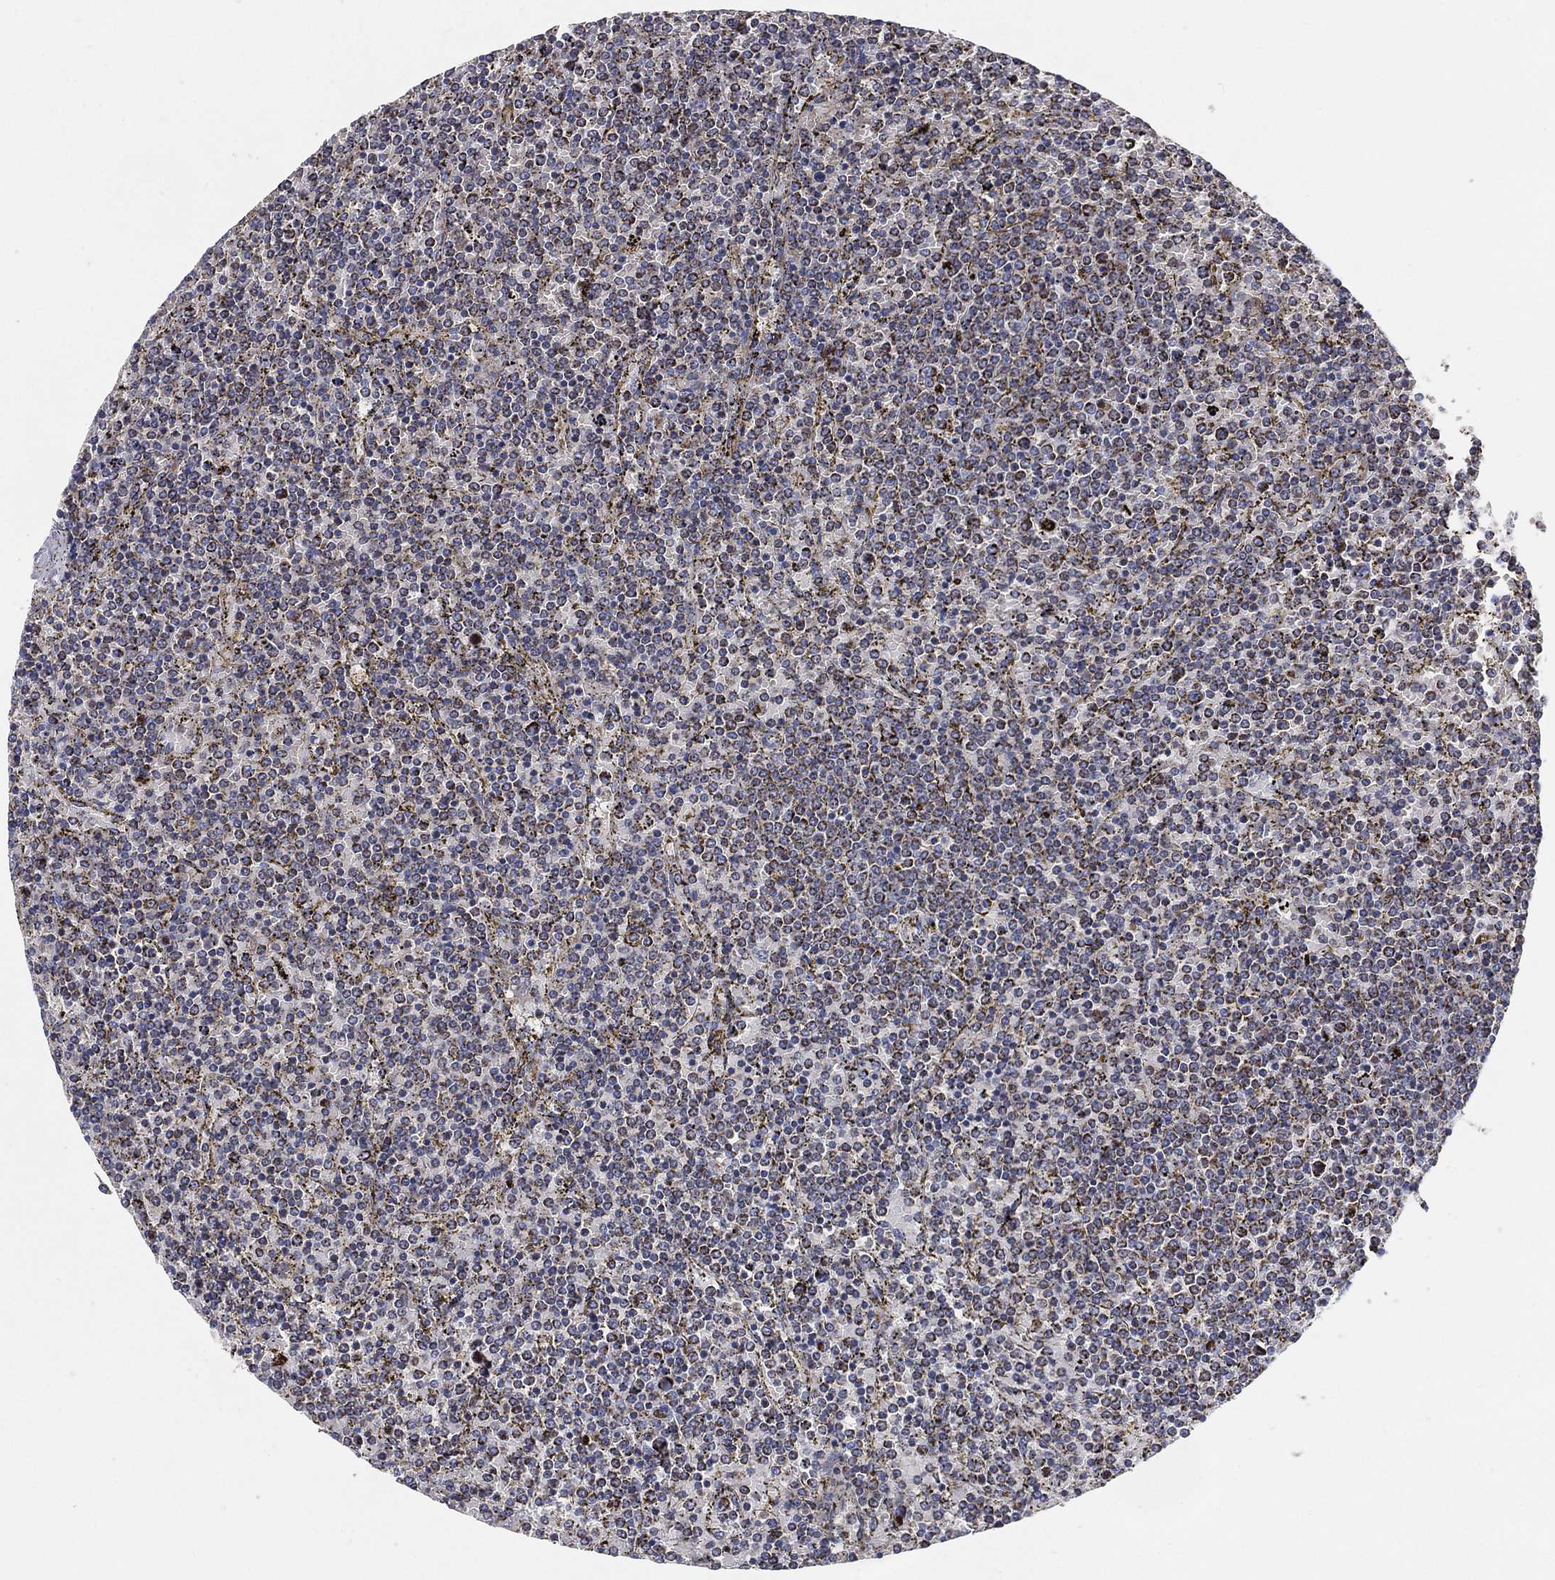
{"staining": {"intensity": "moderate", "quantity": "<25%", "location": "cytoplasmic/membranous"}, "tissue": "lymphoma", "cell_type": "Tumor cells", "image_type": "cancer", "snomed": [{"axis": "morphology", "description": "Malignant lymphoma, non-Hodgkin's type, Low grade"}, {"axis": "topography", "description": "Spleen"}], "caption": "Immunohistochemistry (IHC) image of lymphoma stained for a protein (brown), which displays low levels of moderate cytoplasmic/membranous expression in about <25% of tumor cells.", "gene": "GCAT", "patient": {"sex": "female", "age": 77}}